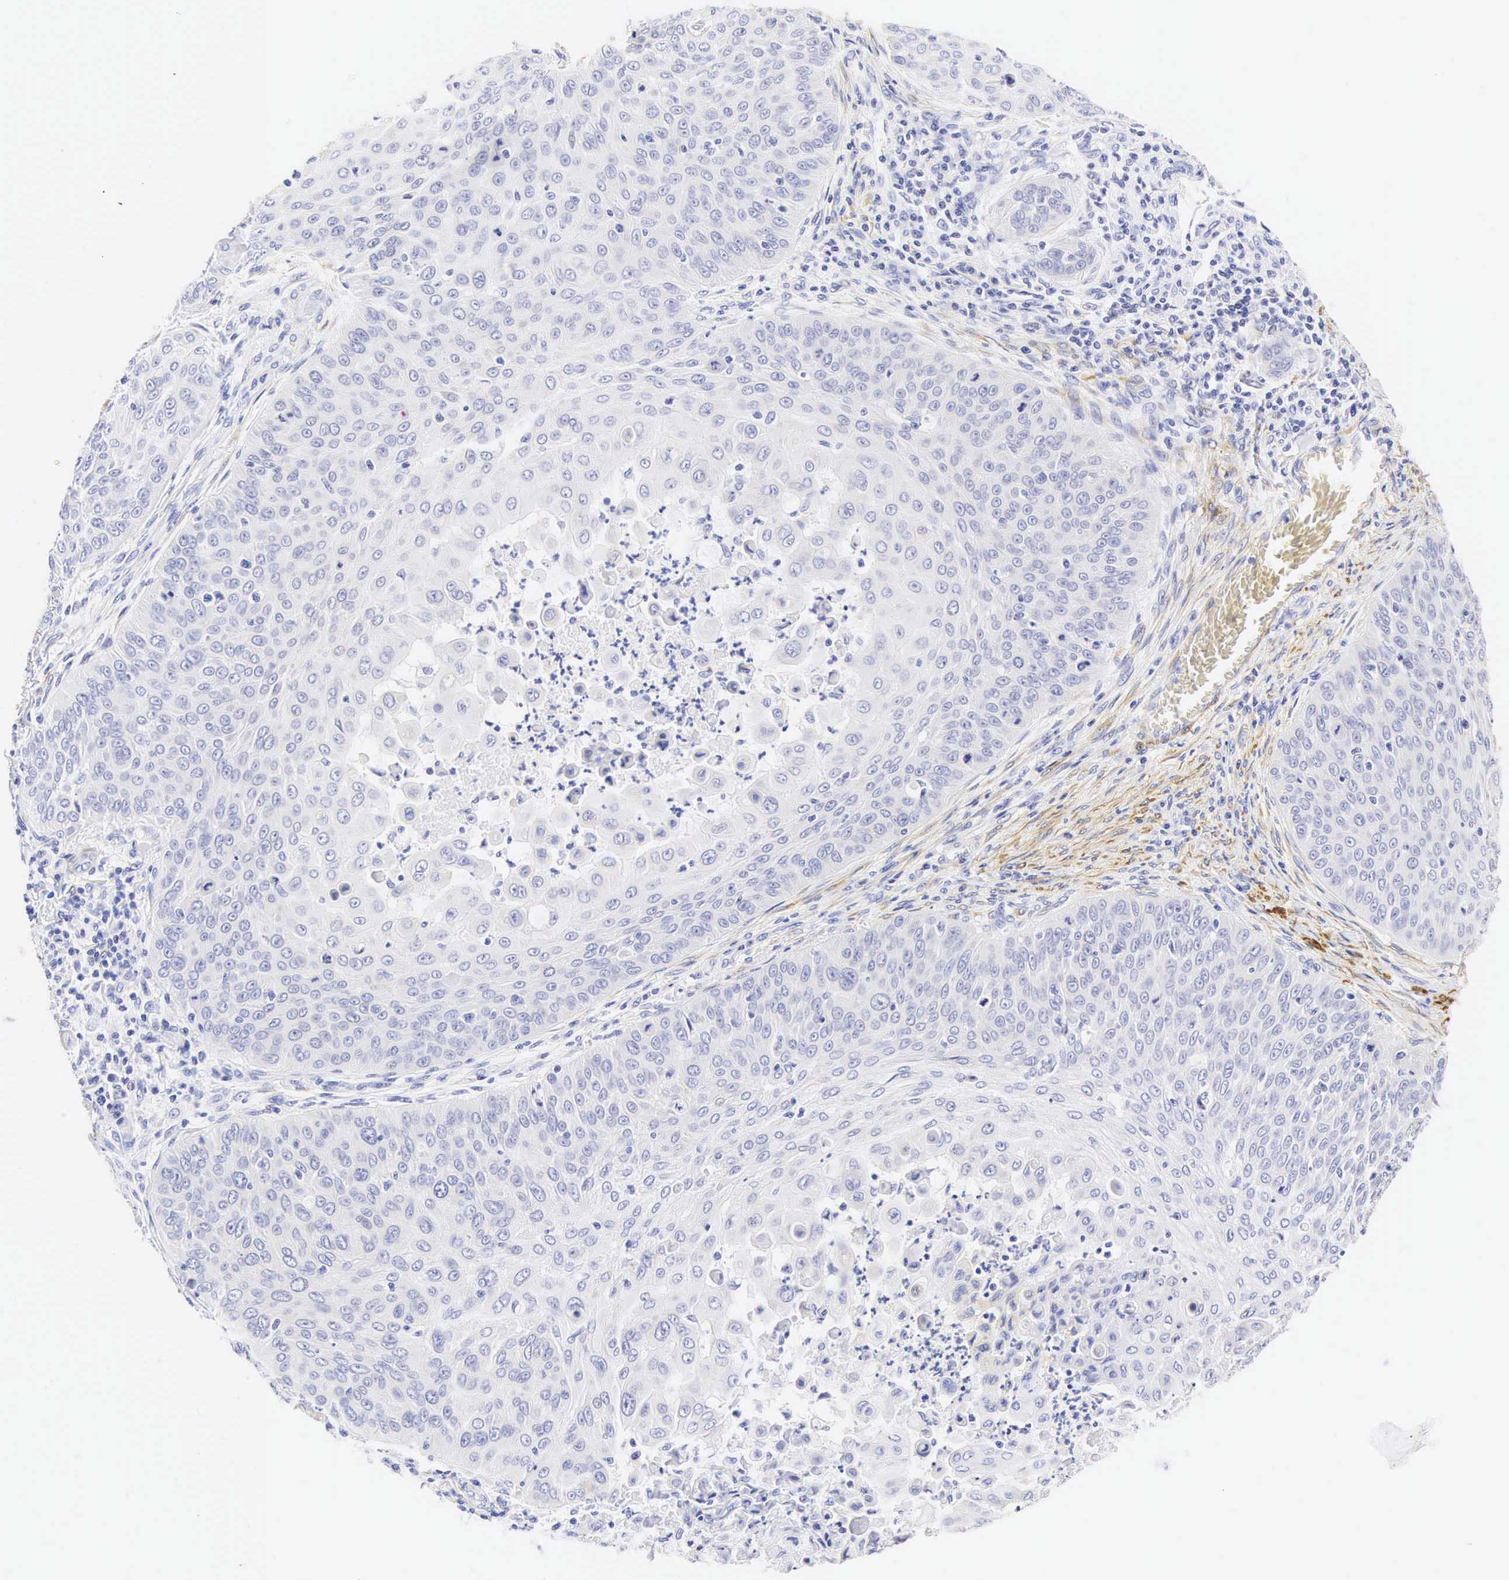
{"staining": {"intensity": "negative", "quantity": "none", "location": "none"}, "tissue": "skin cancer", "cell_type": "Tumor cells", "image_type": "cancer", "snomed": [{"axis": "morphology", "description": "Squamous cell carcinoma, NOS"}, {"axis": "topography", "description": "Skin"}], "caption": "An immunohistochemistry (IHC) photomicrograph of skin cancer is shown. There is no staining in tumor cells of skin cancer.", "gene": "CNN1", "patient": {"sex": "male", "age": 82}}